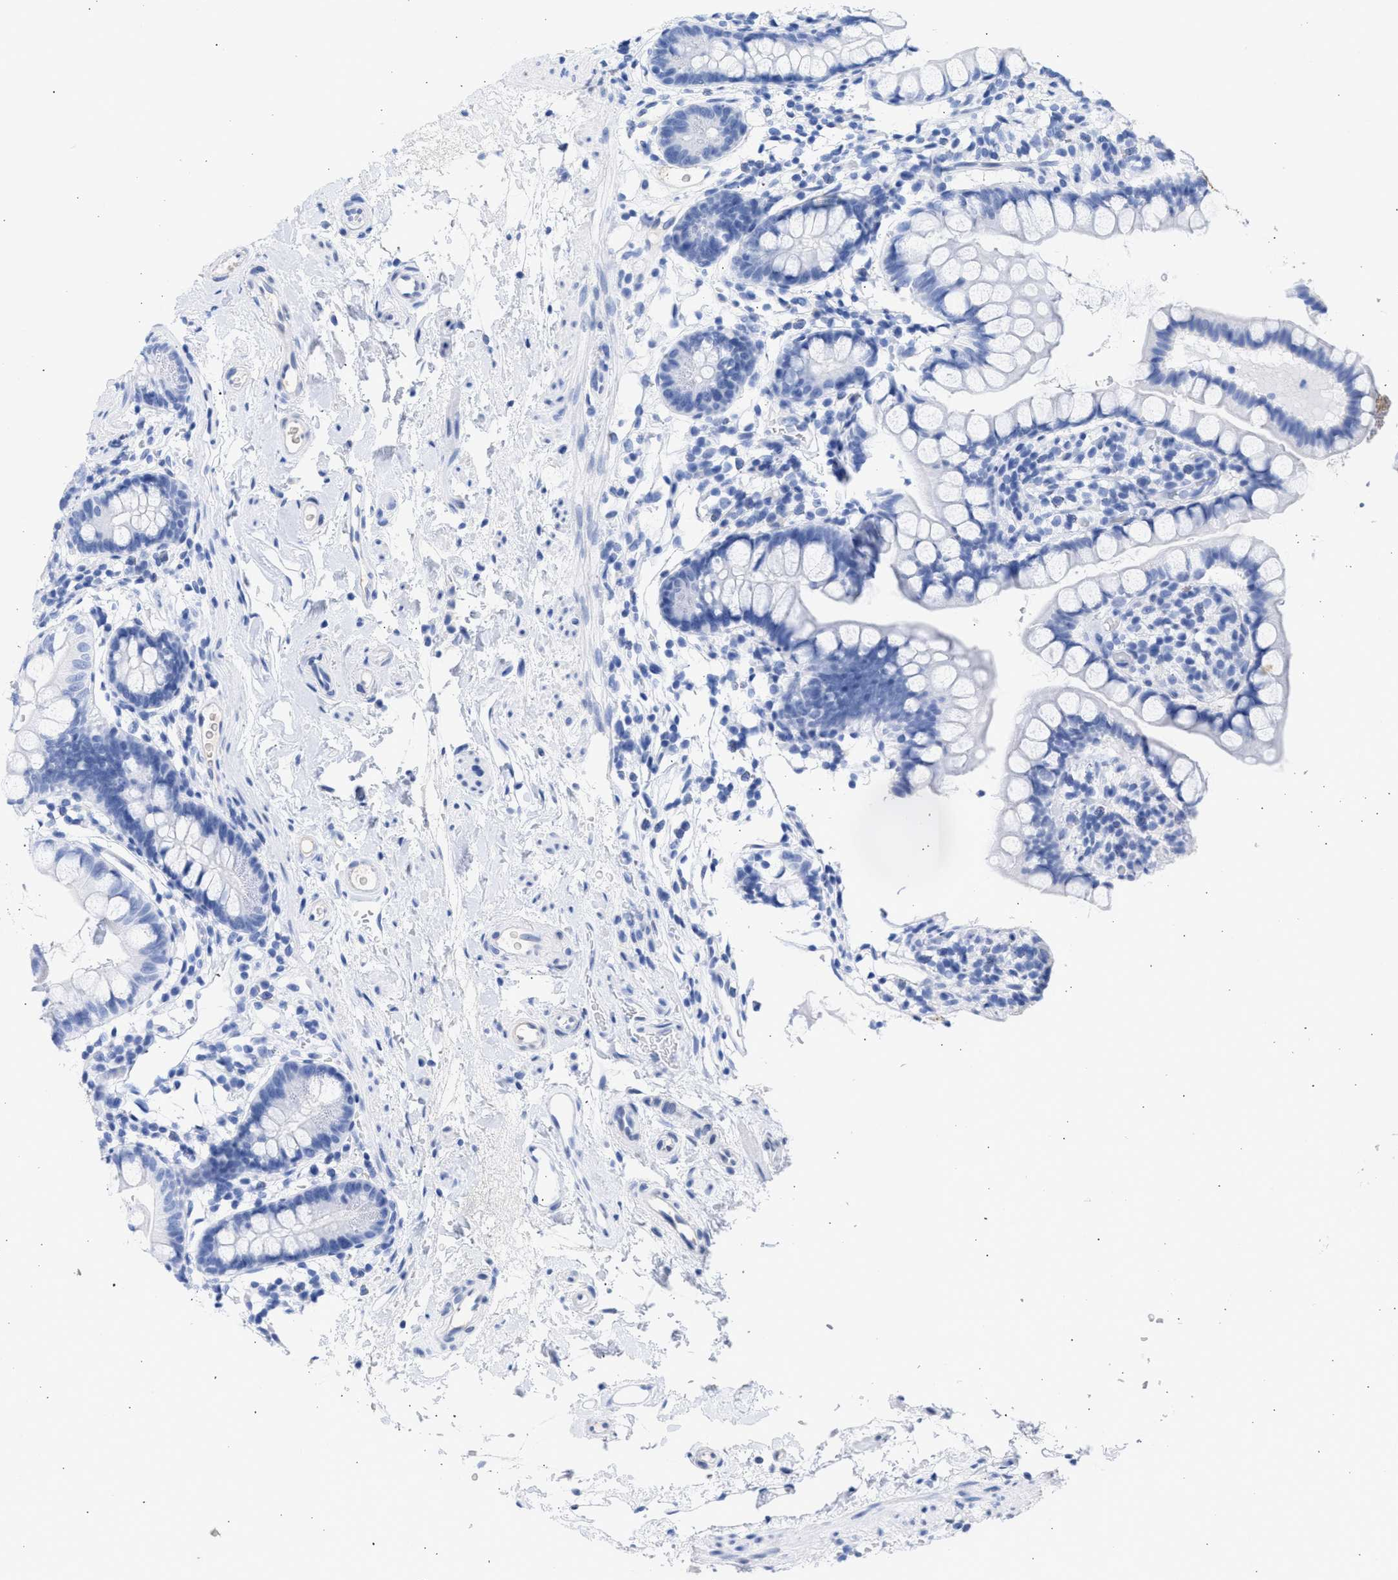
{"staining": {"intensity": "negative", "quantity": "none", "location": "none"}, "tissue": "small intestine", "cell_type": "Glandular cells", "image_type": "normal", "snomed": [{"axis": "morphology", "description": "Normal tissue, NOS"}, {"axis": "topography", "description": "Small intestine"}], "caption": "Protein analysis of normal small intestine demonstrates no significant staining in glandular cells.", "gene": "RSPH1", "patient": {"sex": "female", "age": 84}}